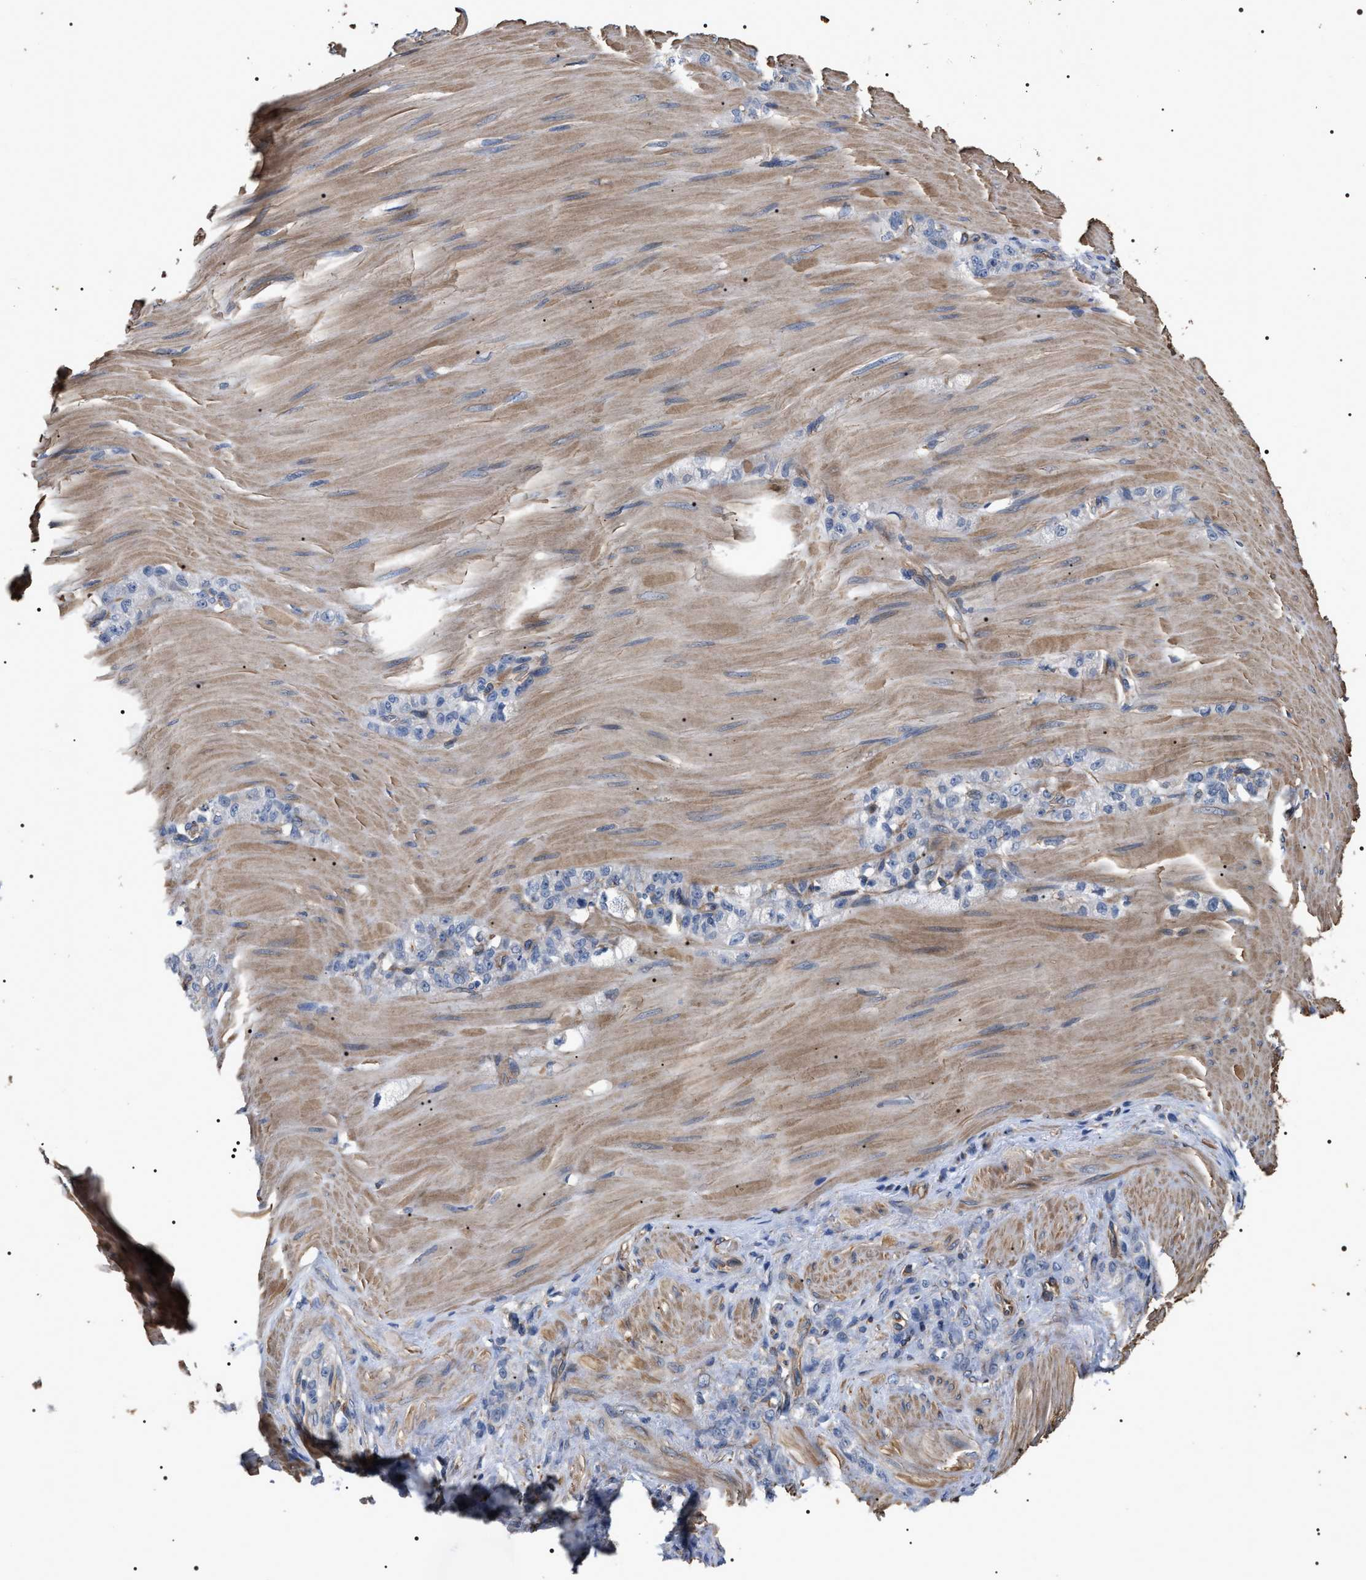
{"staining": {"intensity": "negative", "quantity": "none", "location": "none"}, "tissue": "stomach cancer", "cell_type": "Tumor cells", "image_type": "cancer", "snomed": [{"axis": "morphology", "description": "Normal tissue, NOS"}, {"axis": "morphology", "description": "Adenocarcinoma, NOS"}, {"axis": "topography", "description": "Stomach"}], "caption": "IHC micrograph of neoplastic tissue: human stomach adenocarcinoma stained with DAB demonstrates no significant protein expression in tumor cells.", "gene": "TSPAN33", "patient": {"sex": "male", "age": 82}}